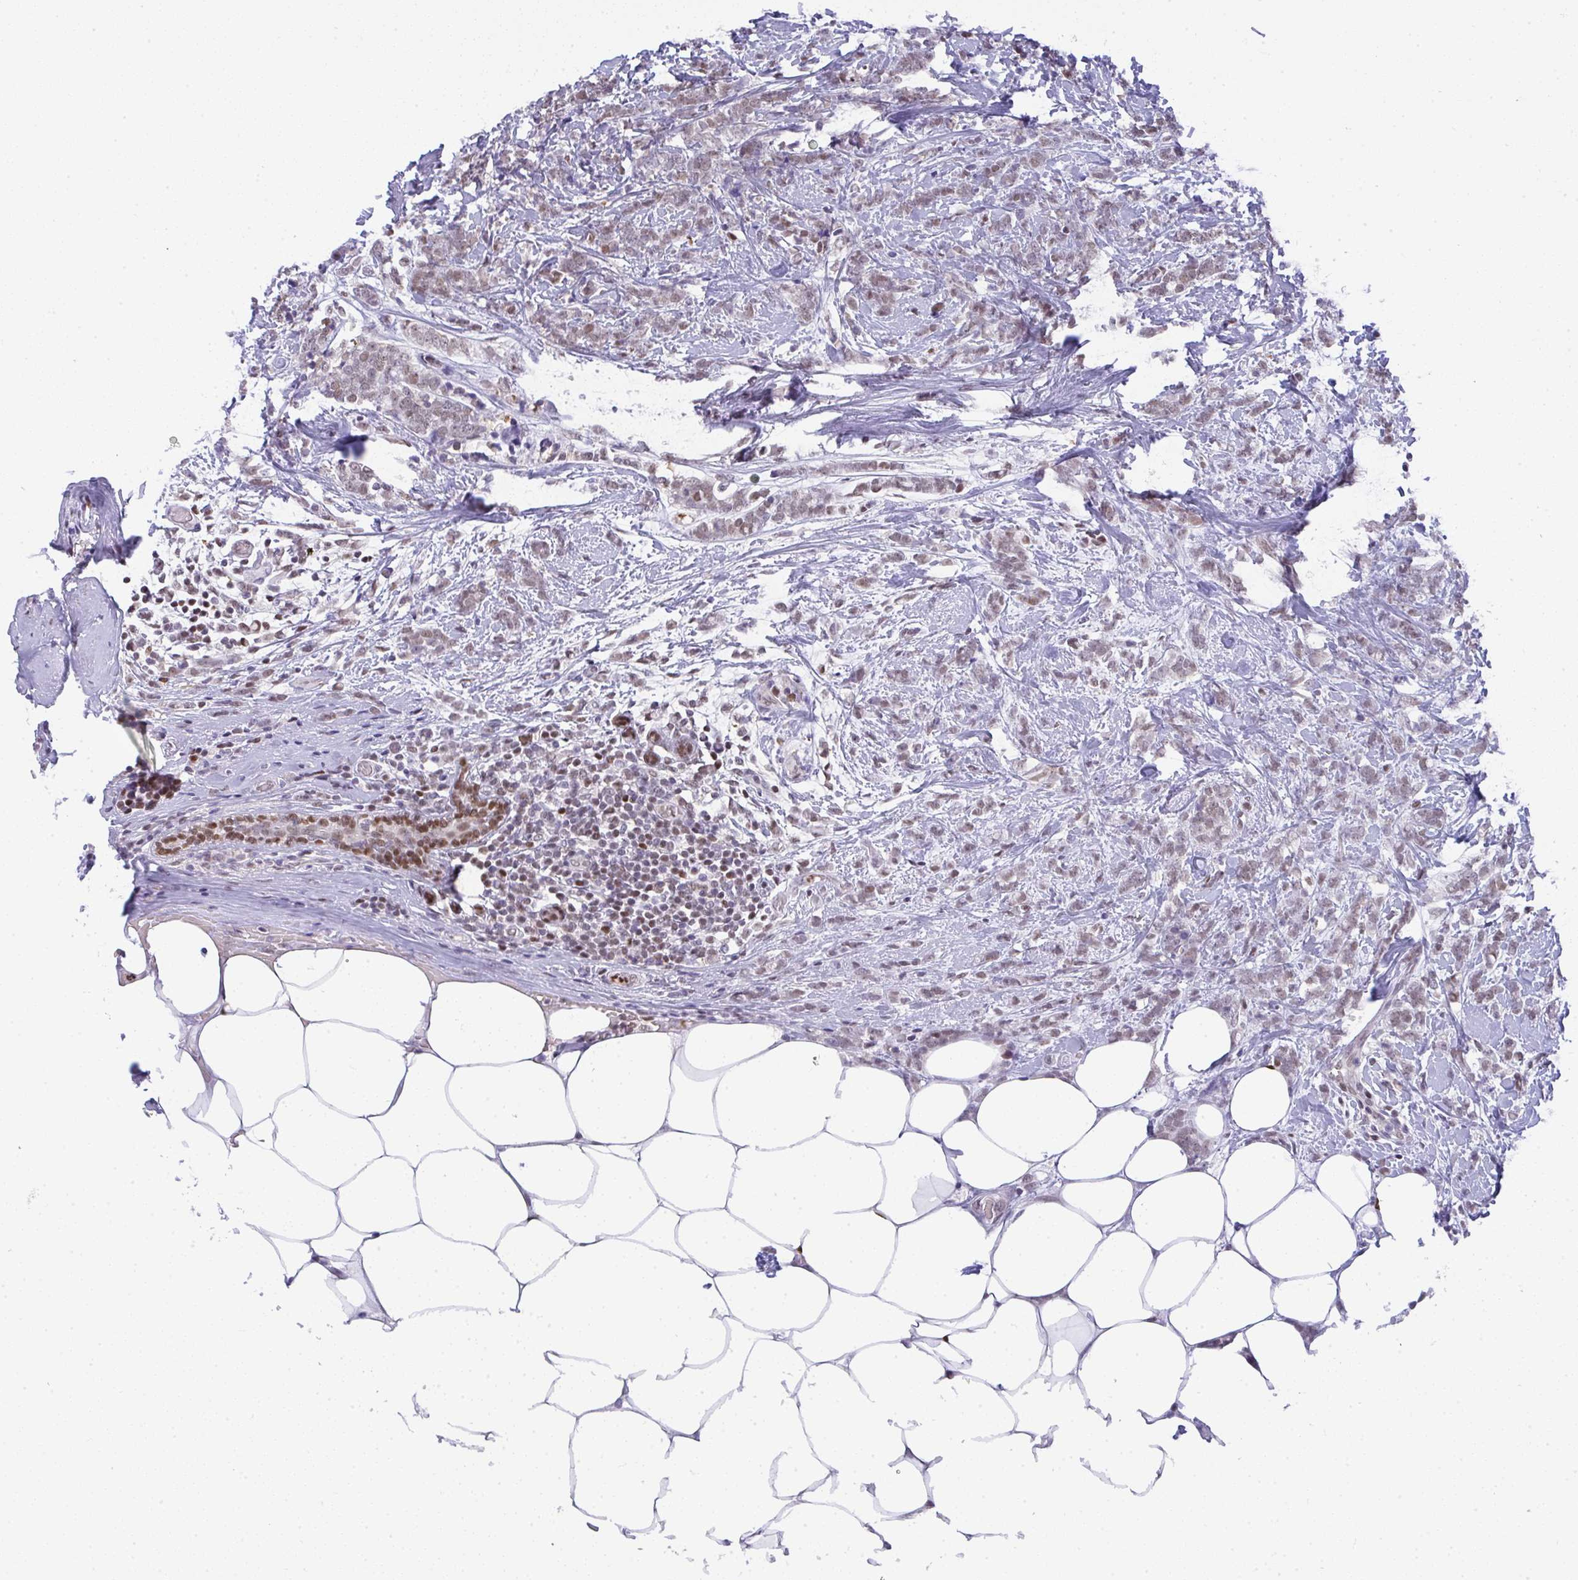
{"staining": {"intensity": "weak", "quantity": ">75%", "location": "nuclear"}, "tissue": "breast cancer", "cell_type": "Tumor cells", "image_type": "cancer", "snomed": [{"axis": "morphology", "description": "Lobular carcinoma"}, {"axis": "topography", "description": "Breast"}], "caption": "Lobular carcinoma (breast) stained with a brown dye exhibits weak nuclear positive positivity in about >75% of tumor cells.", "gene": "BBX", "patient": {"sex": "female", "age": 58}}